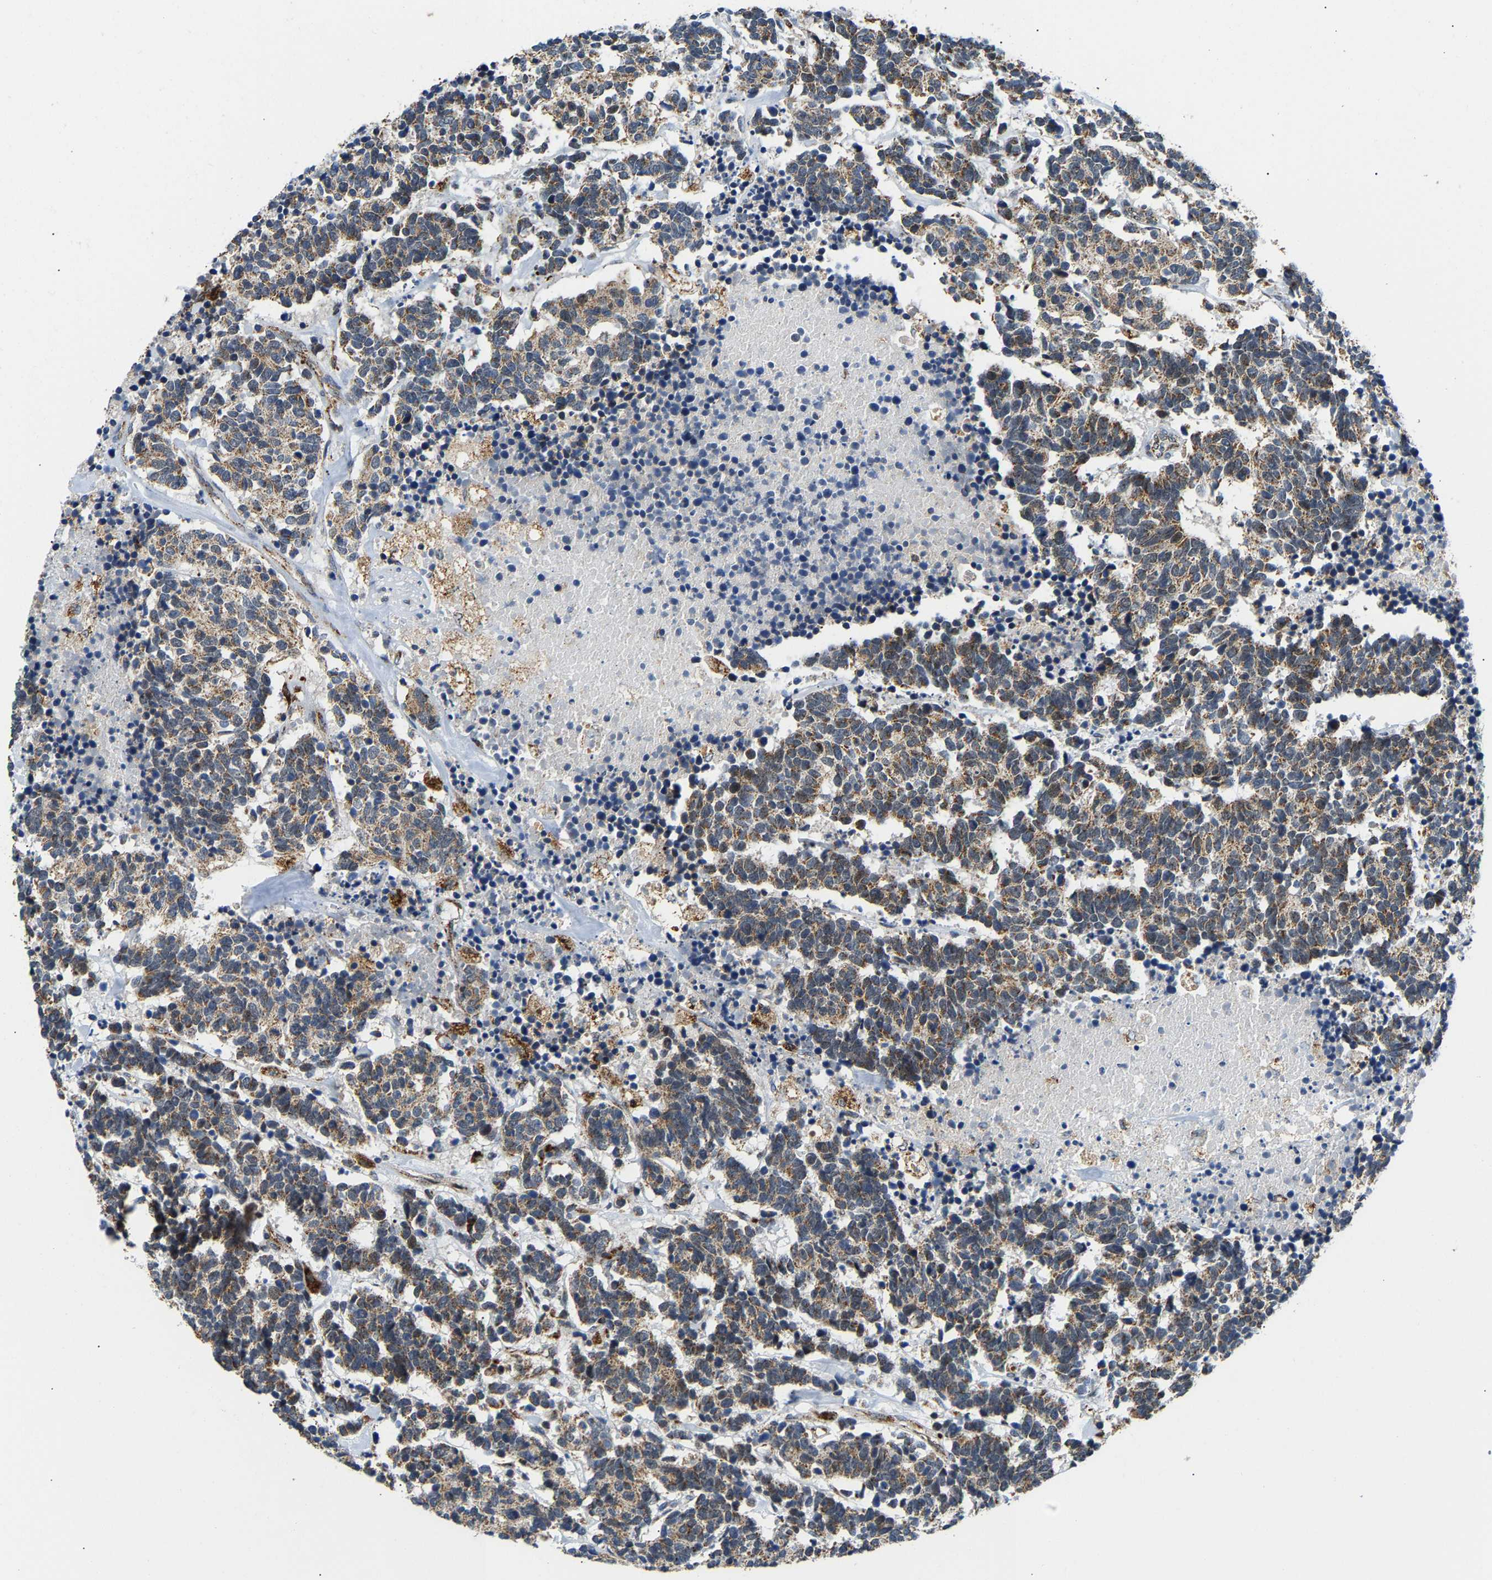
{"staining": {"intensity": "weak", "quantity": ">75%", "location": "cytoplasmic/membranous"}, "tissue": "carcinoid", "cell_type": "Tumor cells", "image_type": "cancer", "snomed": [{"axis": "morphology", "description": "Carcinoma, NOS"}, {"axis": "morphology", "description": "Carcinoid, malignant, NOS"}, {"axis": "topography", "description": "Urinary bladder"}], "caption": "Carcinoid (malignant) tissue demonstrates weak cytoplasmic/membranous positivity in about >75% of tumor cells", "gene": "GIMAP7", "patient": {"sex": "male", "age": 57}}